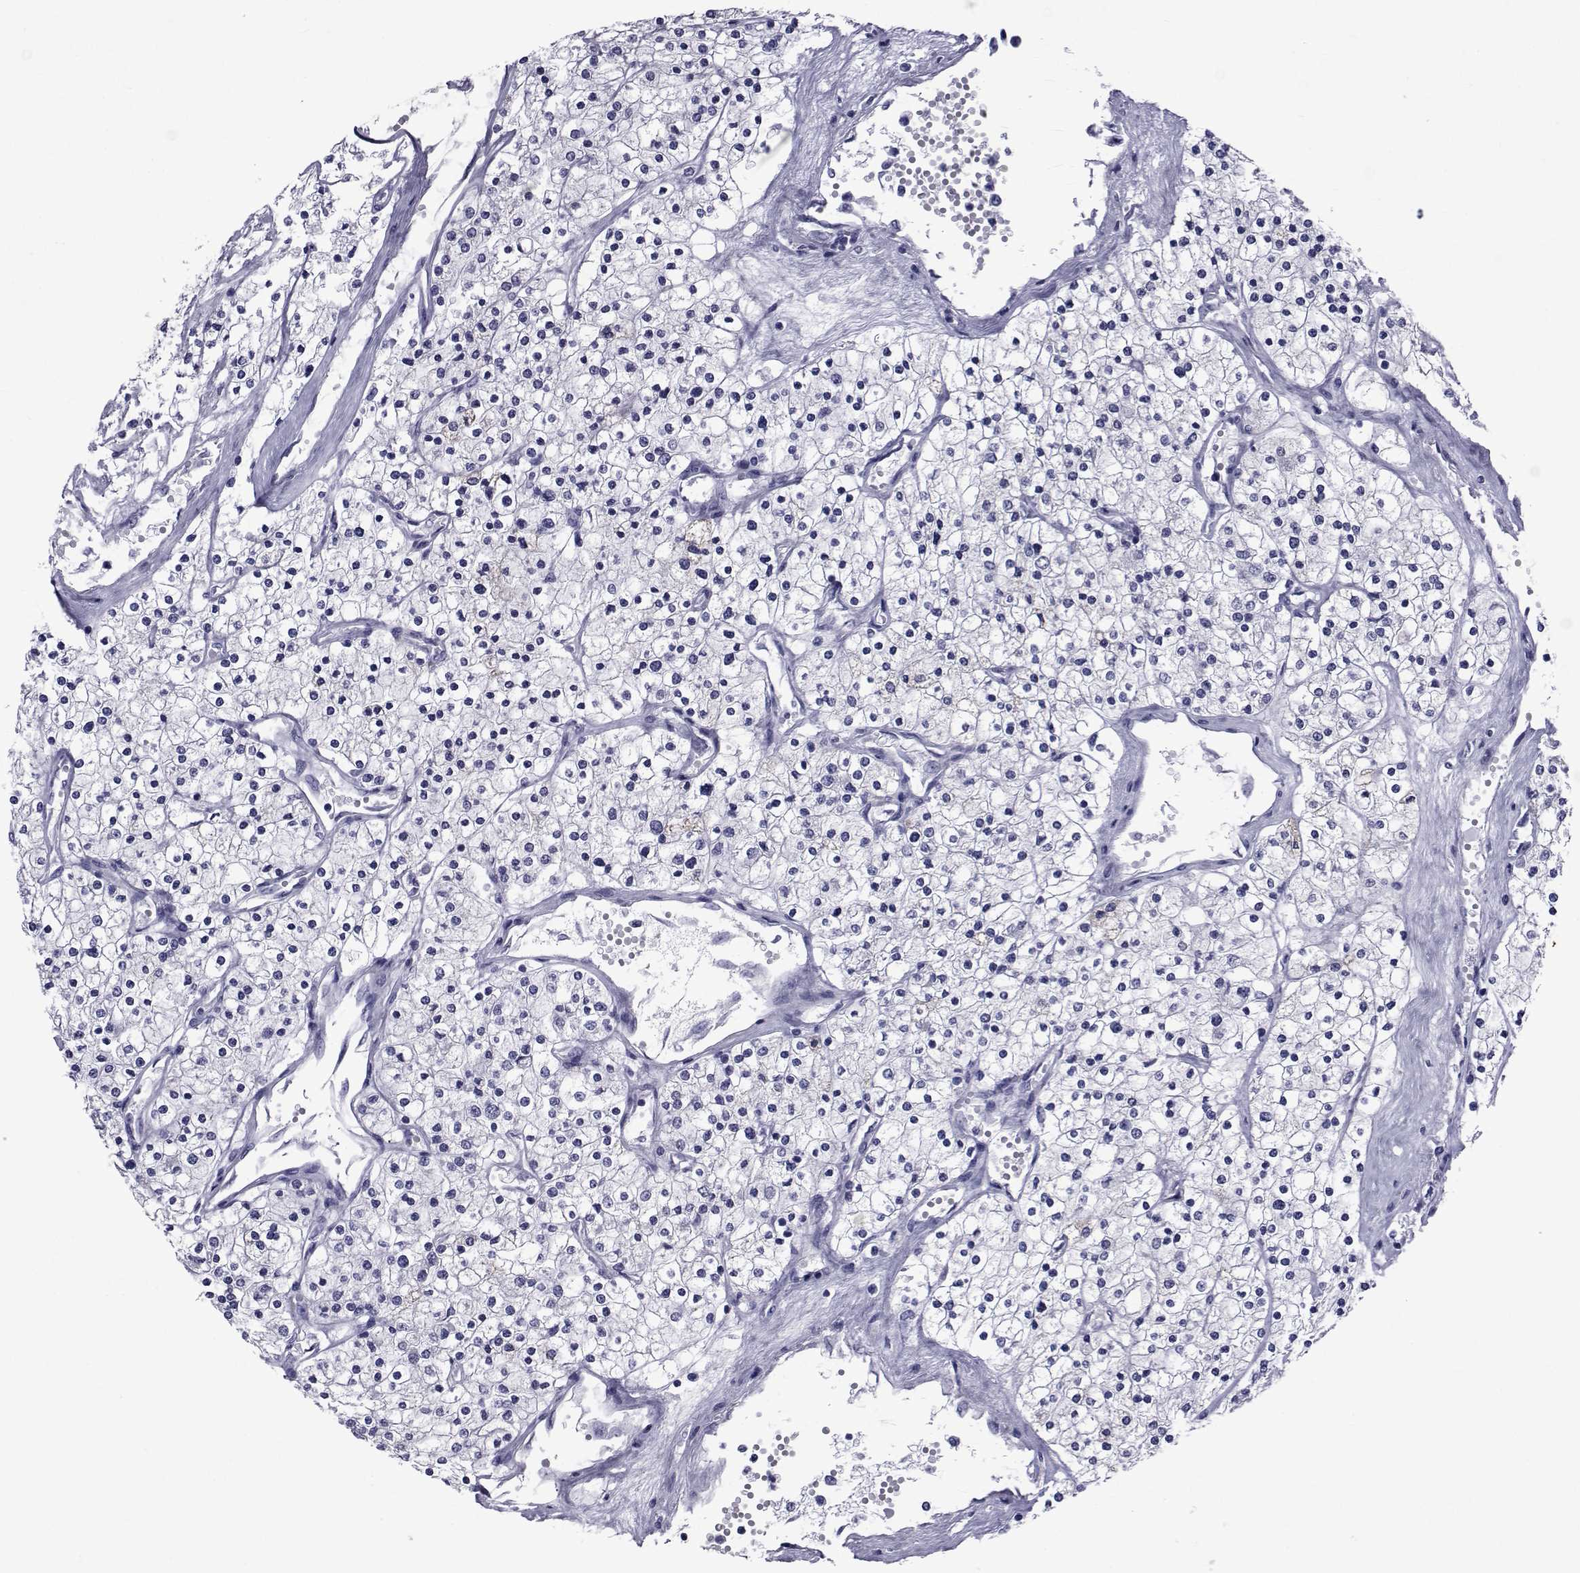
{"staining": {"intensity": "negative", "quantity": "none", "location": "none"}, "tissue": "renal cancer", "cell_type": "Tumor cells", "image_type": "cancer", "snomed": [{"axis": "morphology", "description": "Adenocarcinoma, NOS"}, {"axis": "topography", "description": "Kidney"}], "caption": "This is an IHC photomicrograph of human renal adenocarcinoma. There is no staining in tumor cells.", "gene": "GKAP1", "patient": {"sex": "male", "age": 80}}